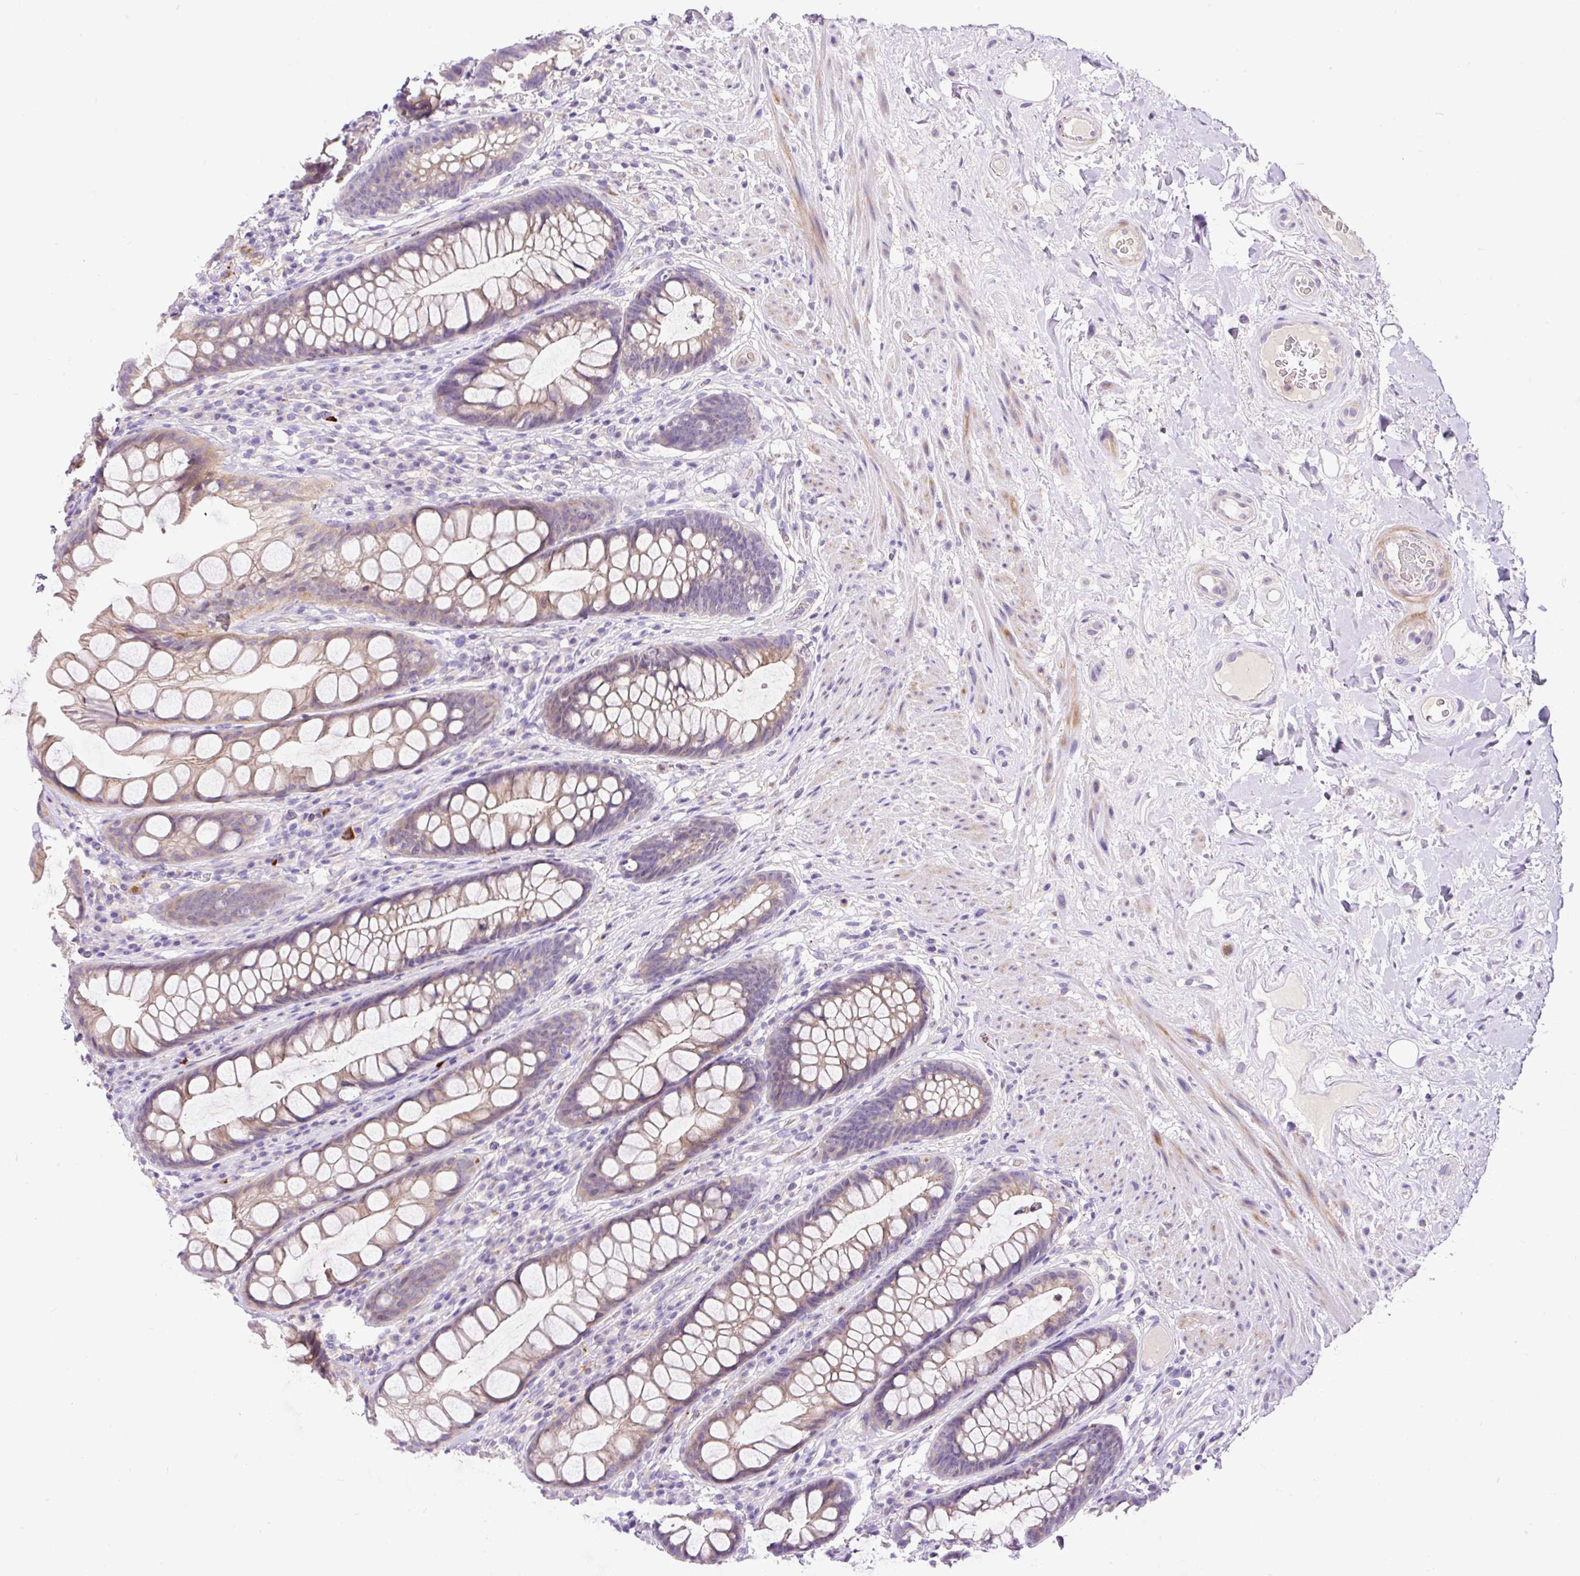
{"staining": {"intensity": "moderate", "quantity": "25%-75%", "location": "cytoplasmic/membranous"}, "tissue": "rectum", "cell_type": "Glandular cells", "image_type": "normal", "snomed": [{"axis": "morphology", "description": "Normal tissue, NOS"}, {"axis": "topography", "description": "Rectum"}], "caption": "A brown stain highlights moderate cytoplasmic/membranous positivity of a protein in glandular cells of normal human rectum. Using DAB (brown) and hematoxylin (blue) stains, captured at high magnification using brightfield microscopy.", "gene": "LHFPL5", "patient": {"sex": "male", "age": 74}}